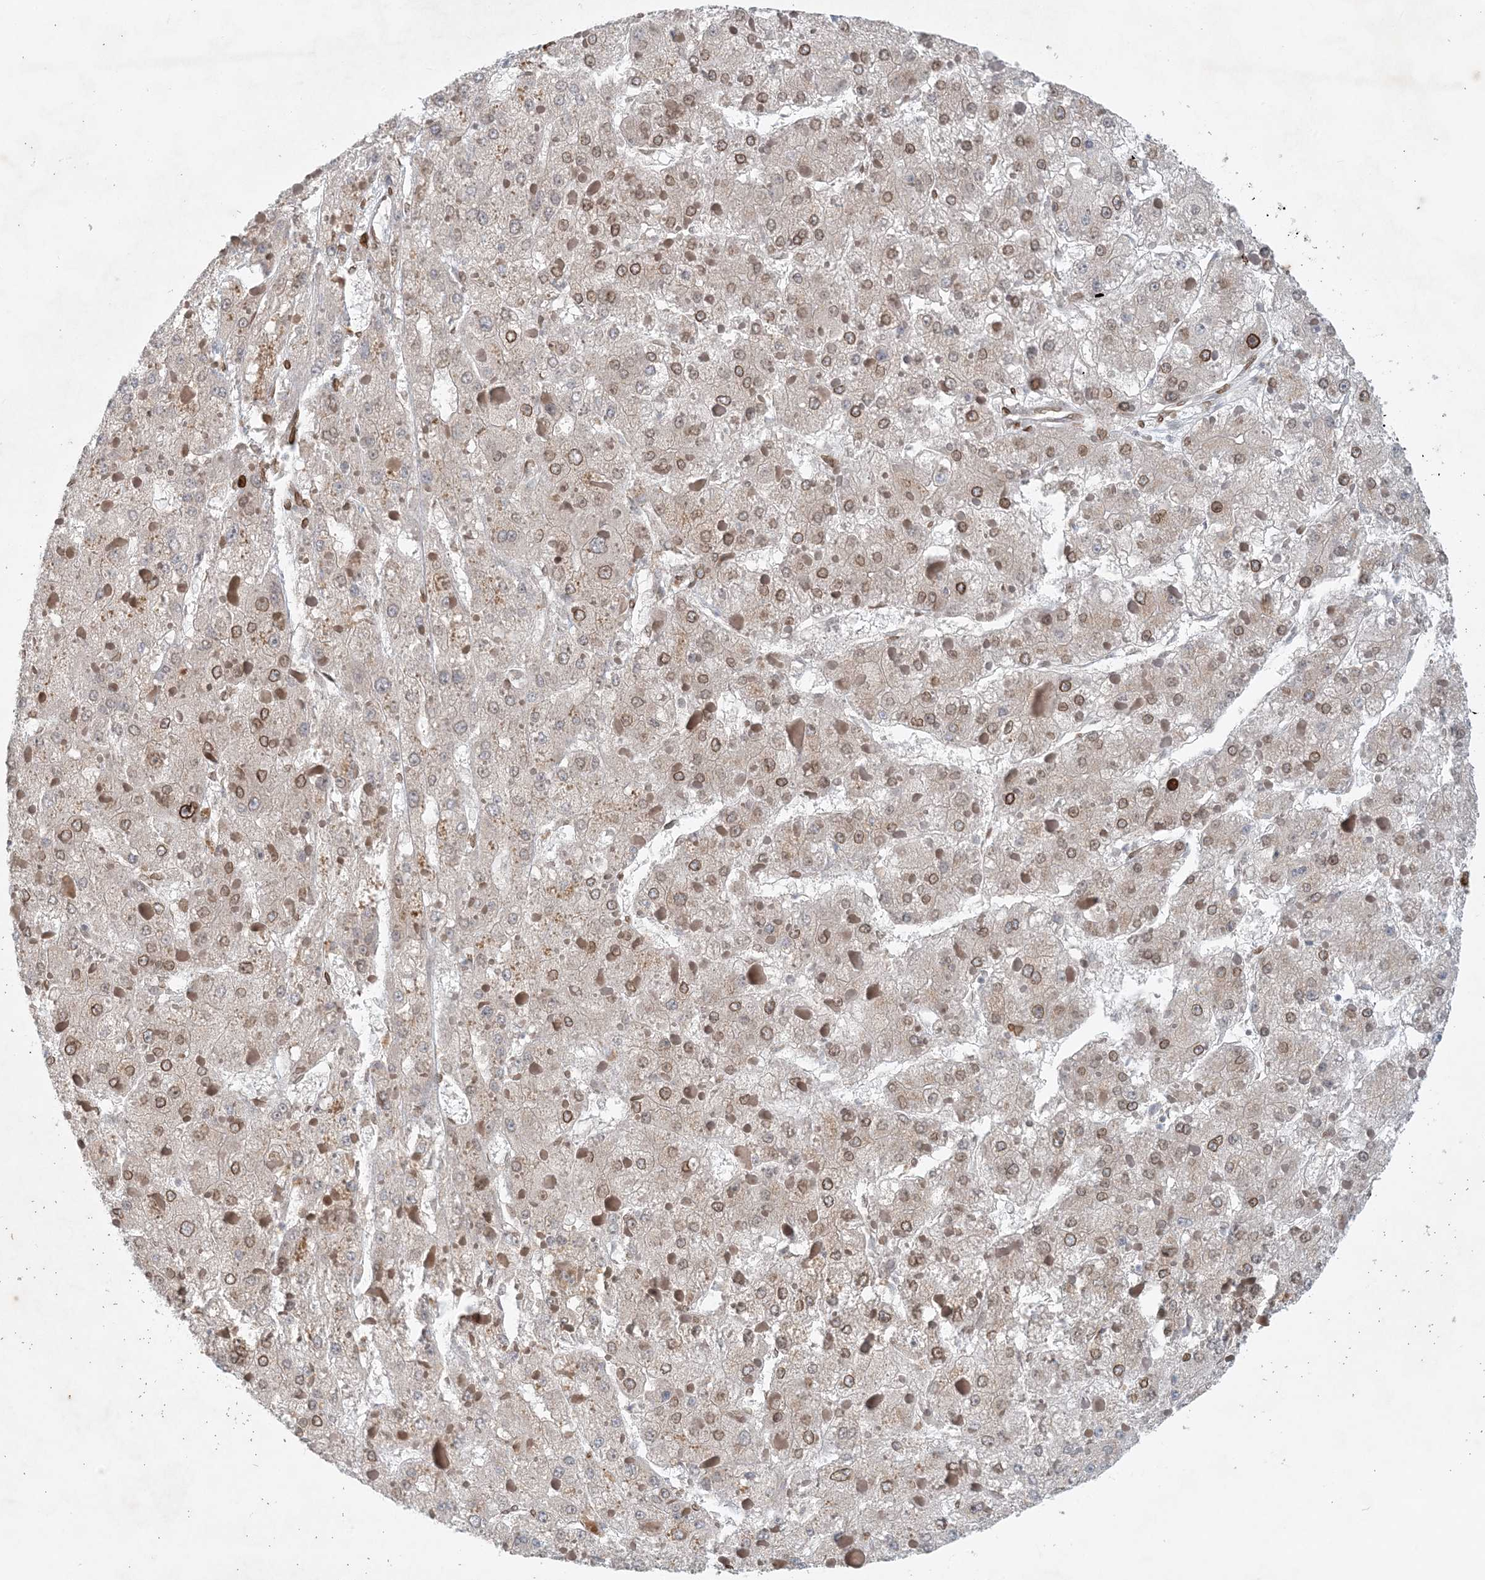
{"staining": {"intensity": "moderate", "quantity": "25%-75%", "location": "cytoplasmic/membranous,nuclear"}, "tissue": "liver cancer", "cell_type": "Tumor cells", "image_type": "cancer", "snomed": [{"axis": "morphology", "description": "Carcinoma, Hepatocellular, NOS"}, {"axis": "topography", "description": "Liver"}], "caption": "Protein expression analysis of human hepatocellular carcinoma (liver) reveals moderate cytoplasmic/membranous and nuclear staining in about 25%-75% of tumor cells.", "gene": "SLC35A2", "patient": {"sex": "female", "age": 73}}